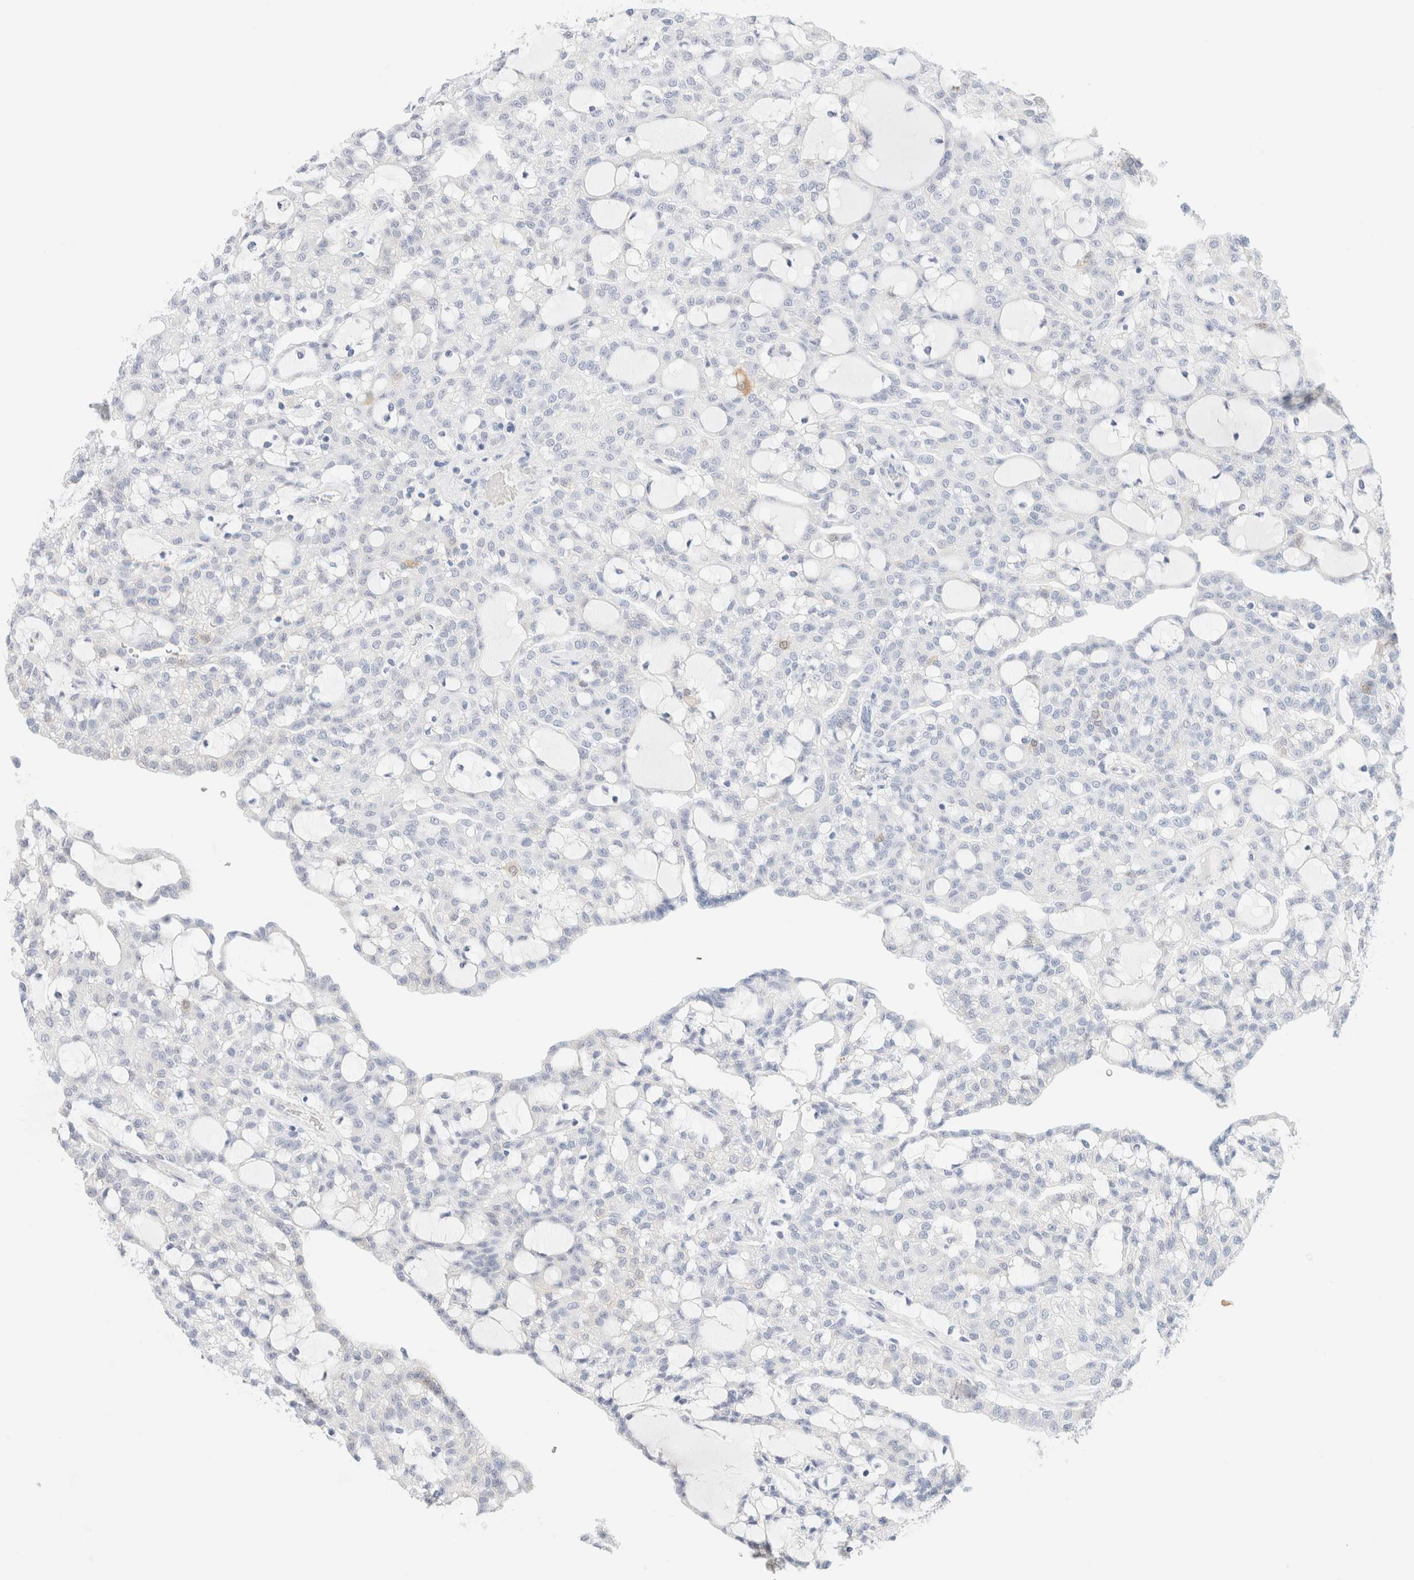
{"staining": {"intensity": "negative", "quantity": "none", "location": "none"}, "tissue": "renal cancer", "cell_type": "Tumor cells", "image_type": "cancer", "snomed": [{"axis": "morphology", "description": "Adenocarcinoma, NOS"}, {"axis": "topography", "description": "Kidney"}], "caption": "There is no significant staining in tumor cells of renal cancer.", "gene": "DPYS", "patient": {"sex": "male", "age": 63}}